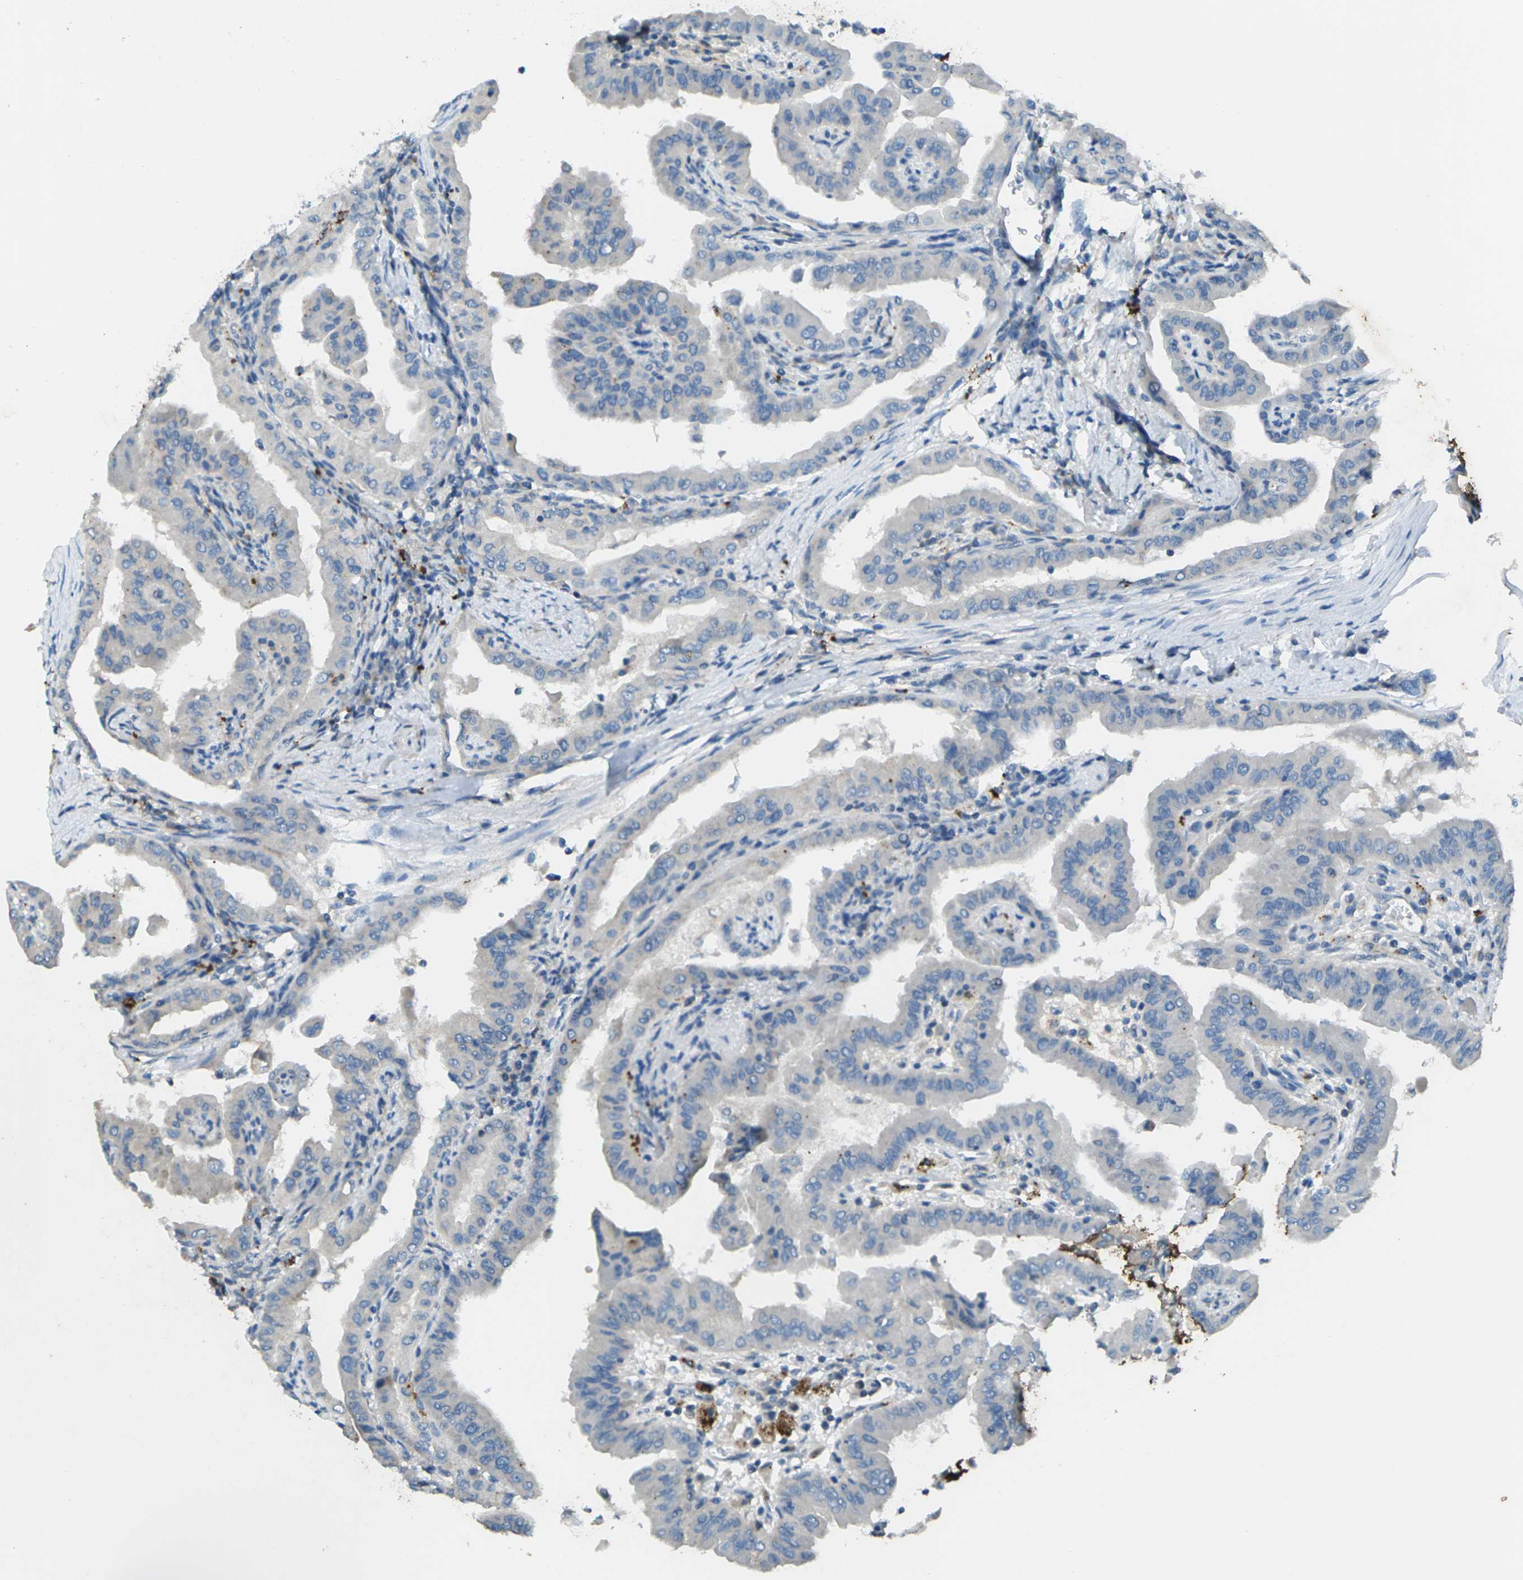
{"staining": {"intensity": "weak", "quantity": "<25%", "location": "cytoplasmic/membranous"}, "tissue": "thyroid cancer", "cell_type": "Tumor cells", "image_type": "cancer", "snomed": [{"axis": "morphology", "description": "Papillary adenocarcinoma, NOS"}, {"axis": "topography", "description": "Thyroid gland"}], "caption": "Protein analysis of thyroid papillary adenocarcinoma reveals no significant expression in tumor cells.", "gene": "SIGLEC14", "patient": {"sex": "male", "age": 33}}